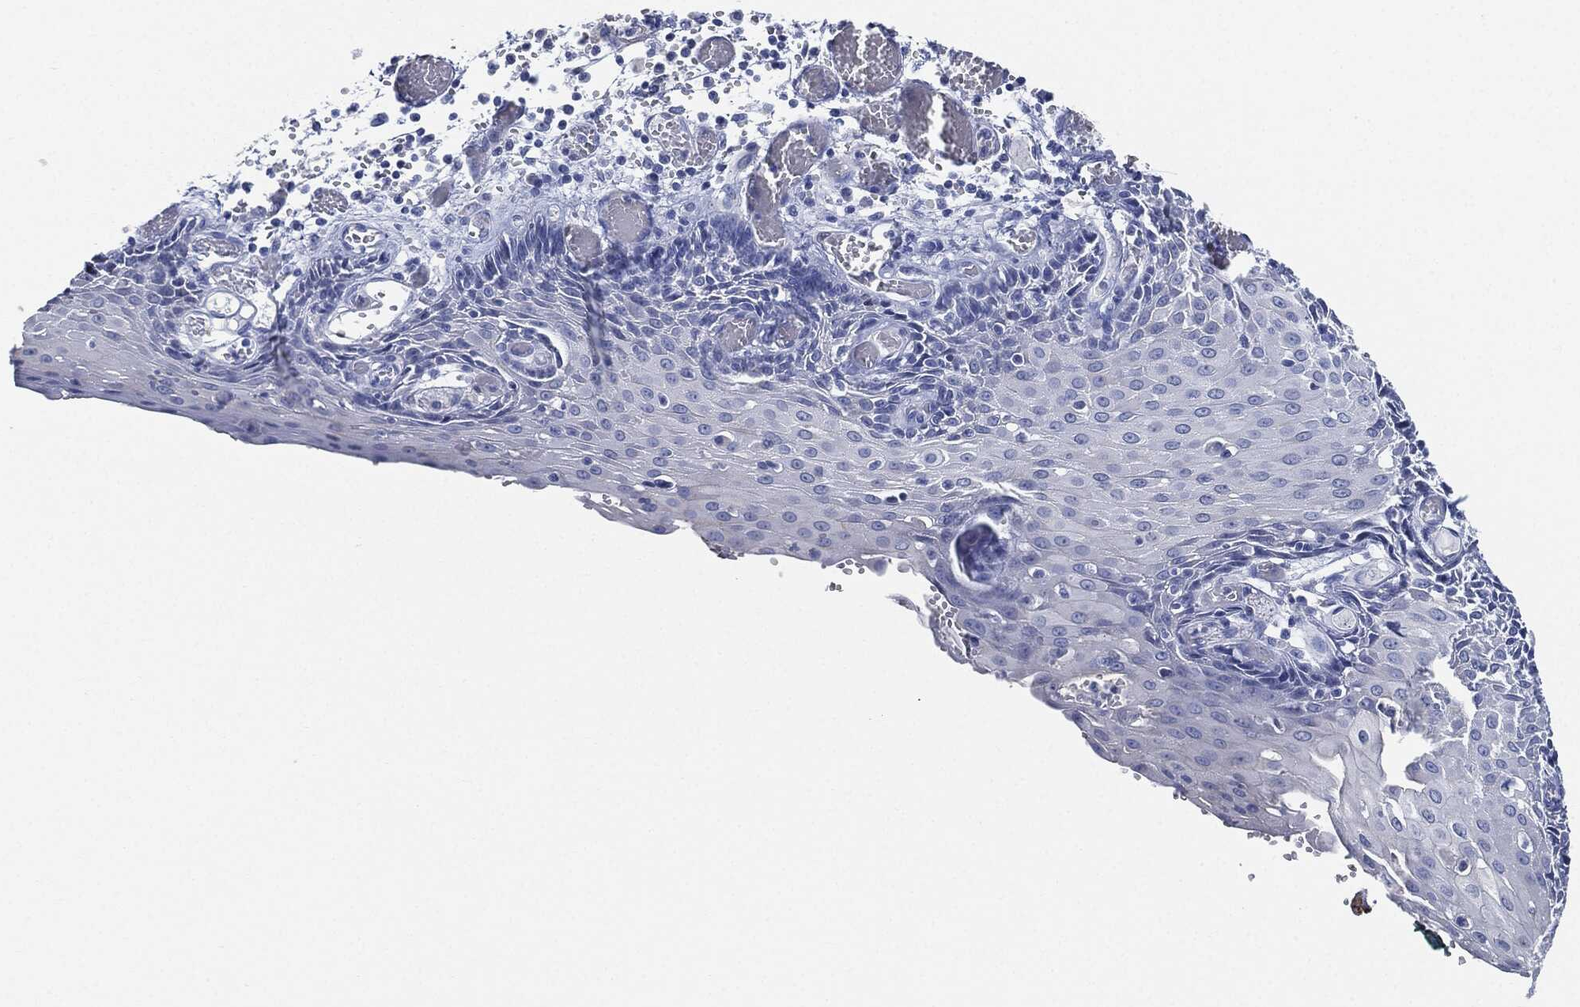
{"staining": {"intensity": "negative", "quantity": "none", "location": "none"}, "tissue": "esophagus", "cell_type": "Squamous epithelial cells", "image_type": "normal", "snomed": [{"axis": "morphology", "description": "Normal tissue, NOS"}, {"axis": "topography", "description": "Esophagus"}], "caption": "Immunohistochemistry (IHC) histopathology image of unremarkable esophagus: esophagus stained with DAB (3,3'-diaminobenzidine) displays no significant protein positivity in squamous epithelial cells.", "gene": "TAGLN", "patient": {"sex": "male", "age": 58}}